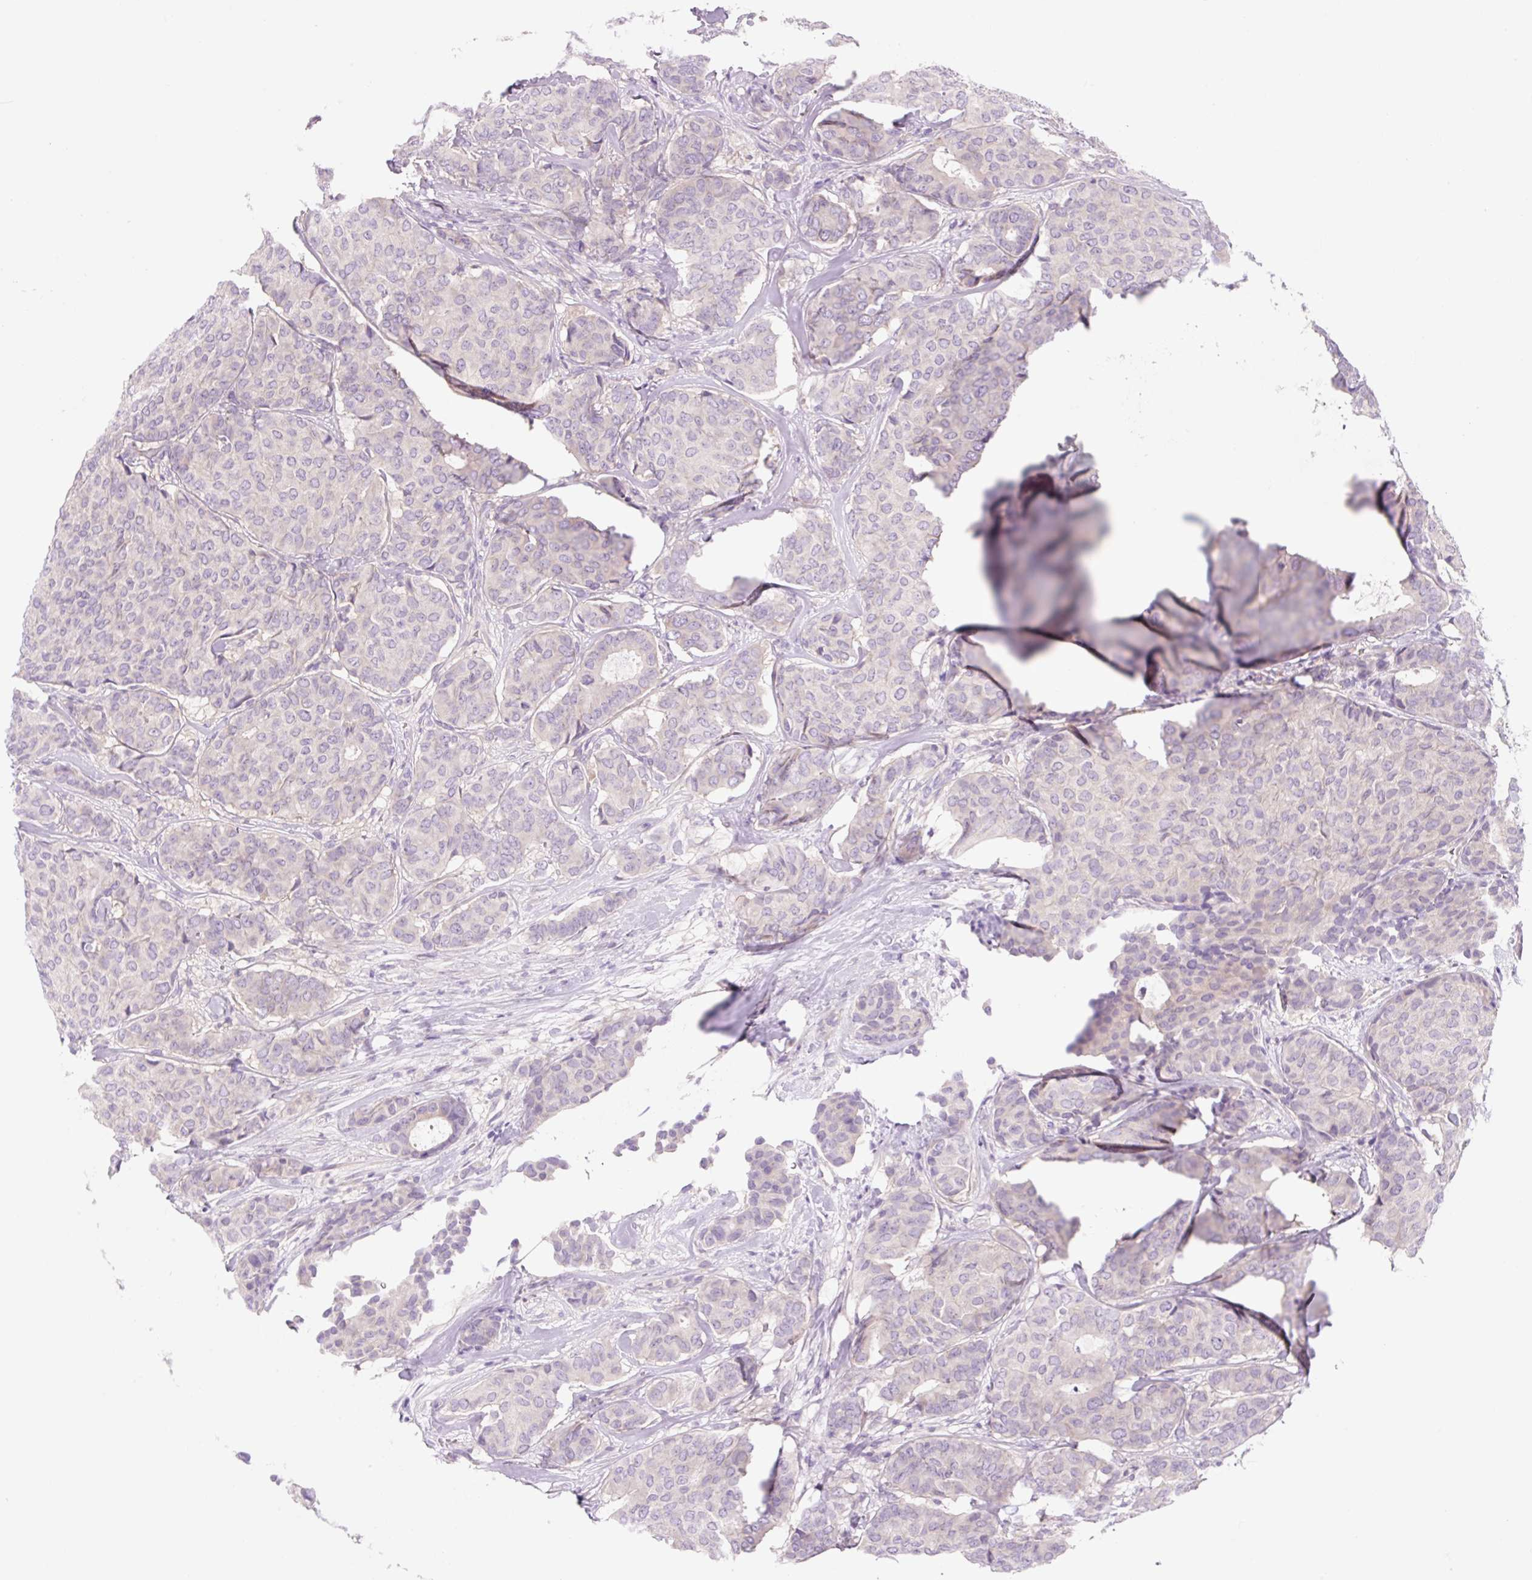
{"staining": {"intensity": "weak", "quantity": "<25%", "location": "cytoplasmic/membranous"}, "tissue": "breast cancer", "cell_type": "Tumor cells", "image_type": "cancer", "snomed": [{"axis": "morphology", "description": "Duct carcinoma"}, {"axis": "topography", "description": "Breast"}], "caption": "The image displays no staining of tumor cells in breast cancer (invasive ductal carcinoma).", "gene": "CELF6", "patient": {"sex": "female", "age": 75}}